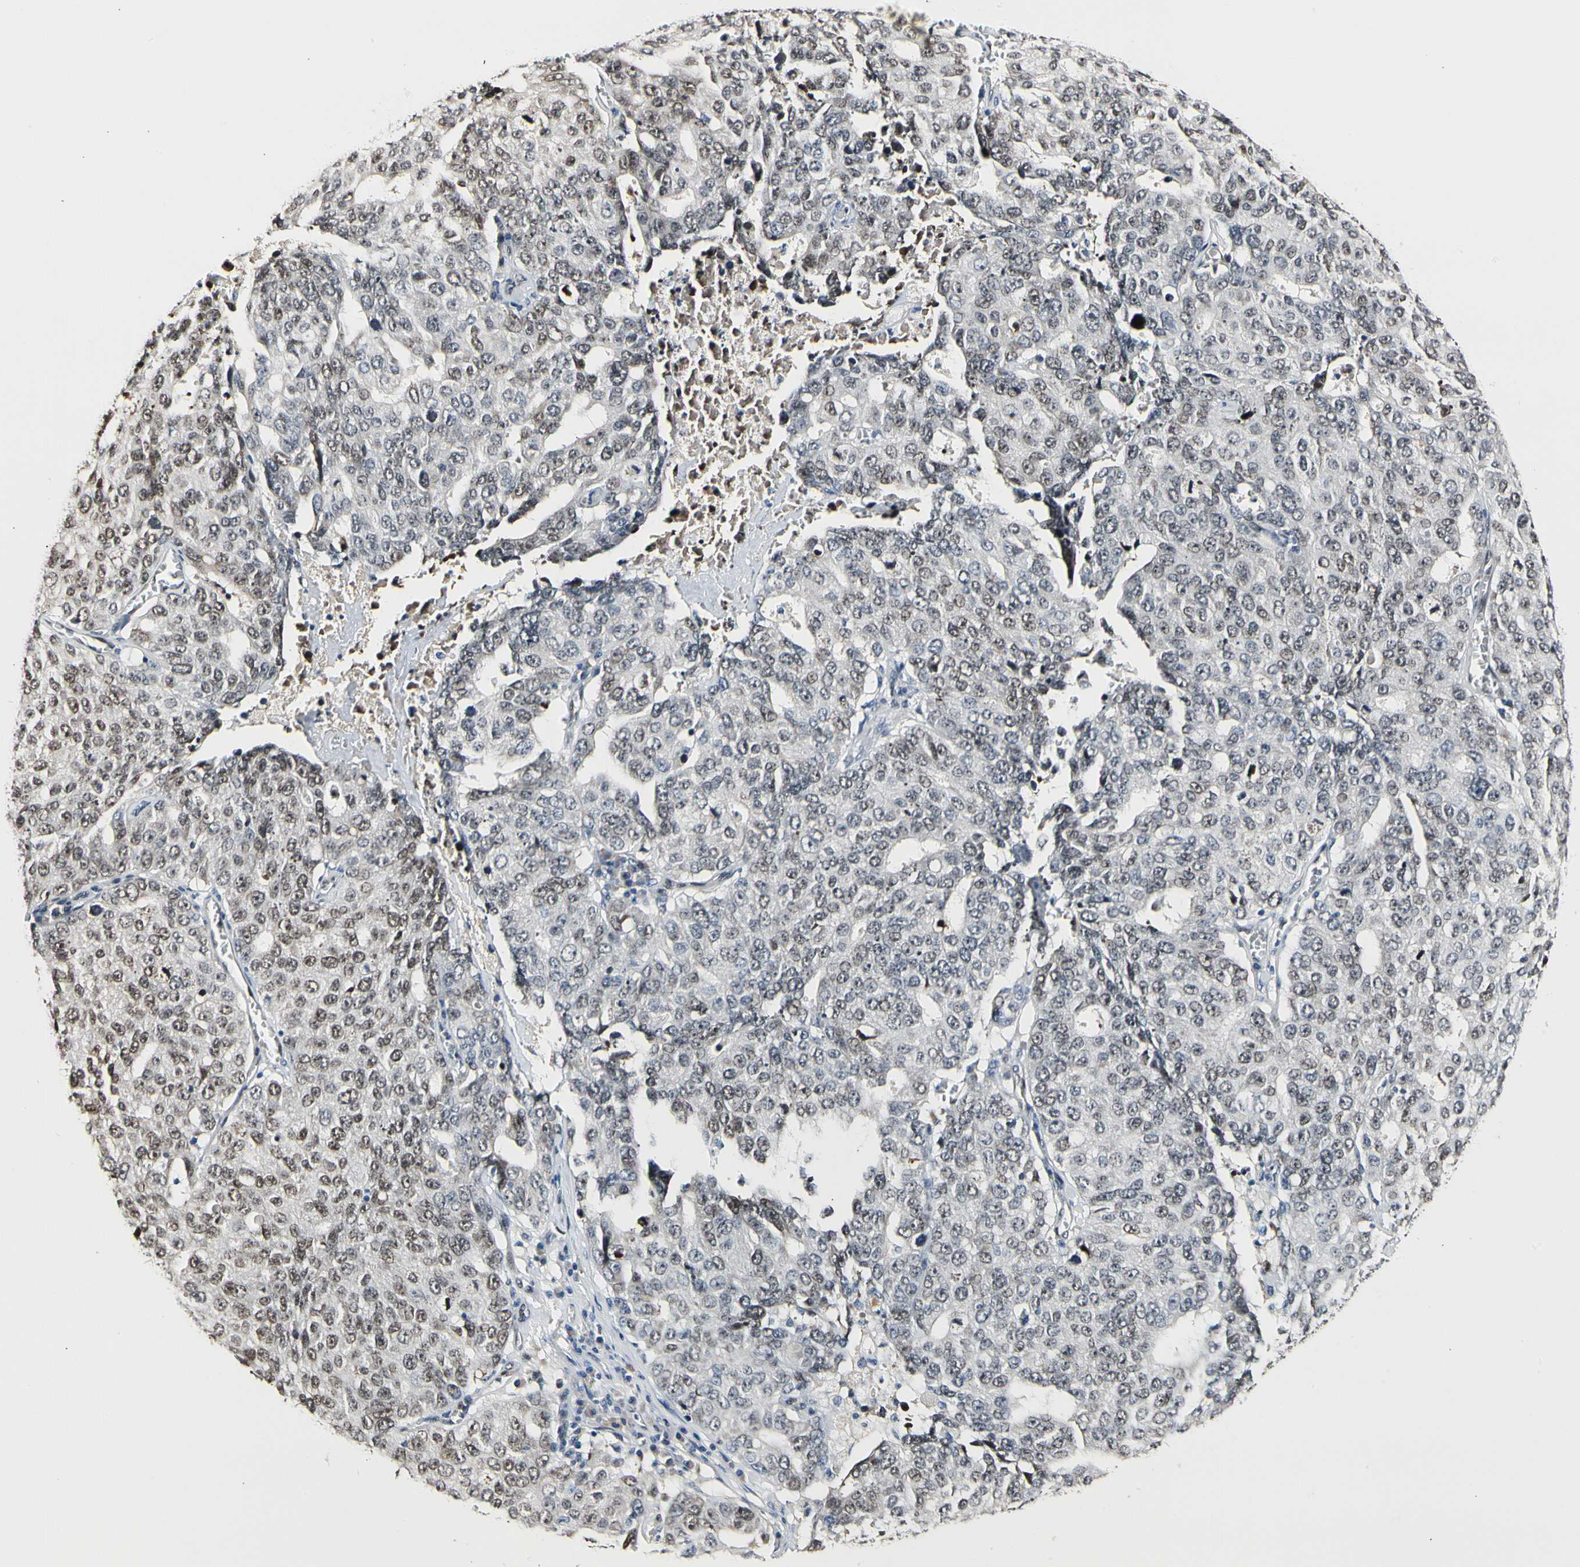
{"staining": {"intensity": "weak", "quantity": ">75%", "location": "nuclear"}, "tissue": "ovarian cancer", "cell_type": "Tumor cells", "image_type": "cancer", "snomed": [{"axis": "morphology", "description": "Carcinoma, endometroid"}, {"axis": "topography", "description": "Ovary"}], "caption": "Weak nuclear positivity is appreciated in about >75% of tumor cells in endometroid carcinoma (ovarian).", "gene": "NFIA", "patient": {"sex": "female", "age": 62}}